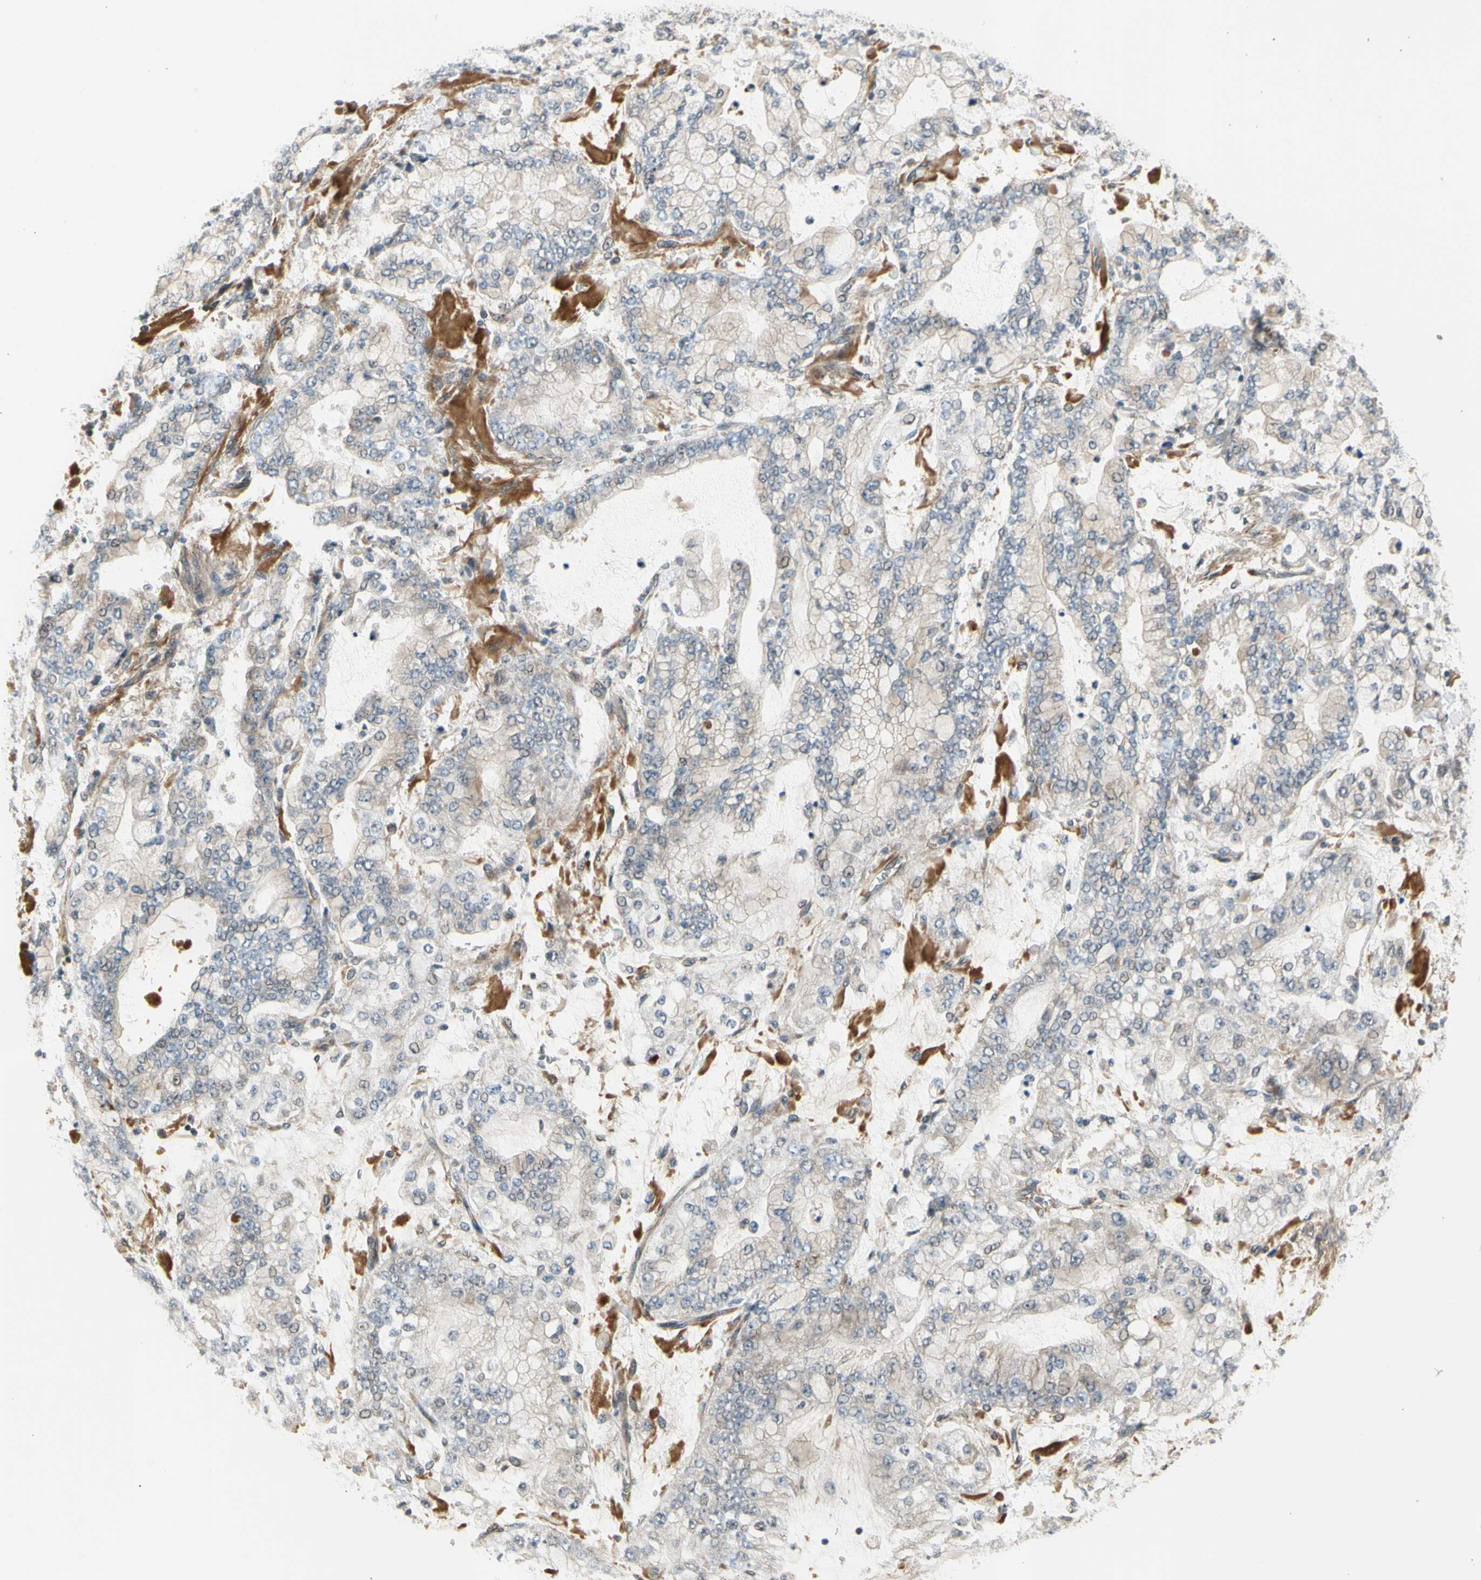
{"staining": {"intensity": "negative", "quantity": "none", "location": "none"}, "tissue": "stomach cancer", "cell_type": "Tumor cells", "image_type": "cancer", "snomed": [{"axis": "morphology", "description": "Adenocarcinoma, NOS"}, {"axis": "topography", "description": "Stomach"}], "caption": "DAB (3,3'-diaminobenzidine) immunohistochemical staining of human stomach cancer (adenocarcinoma) exhibits no significant staining in tumor cells. The staining is performed using DAB brown chromogen with nuclei counter-stained in using hematoxylin.", "gene": "EFNB2", "patient": {"sex": "male", "age": 76}}